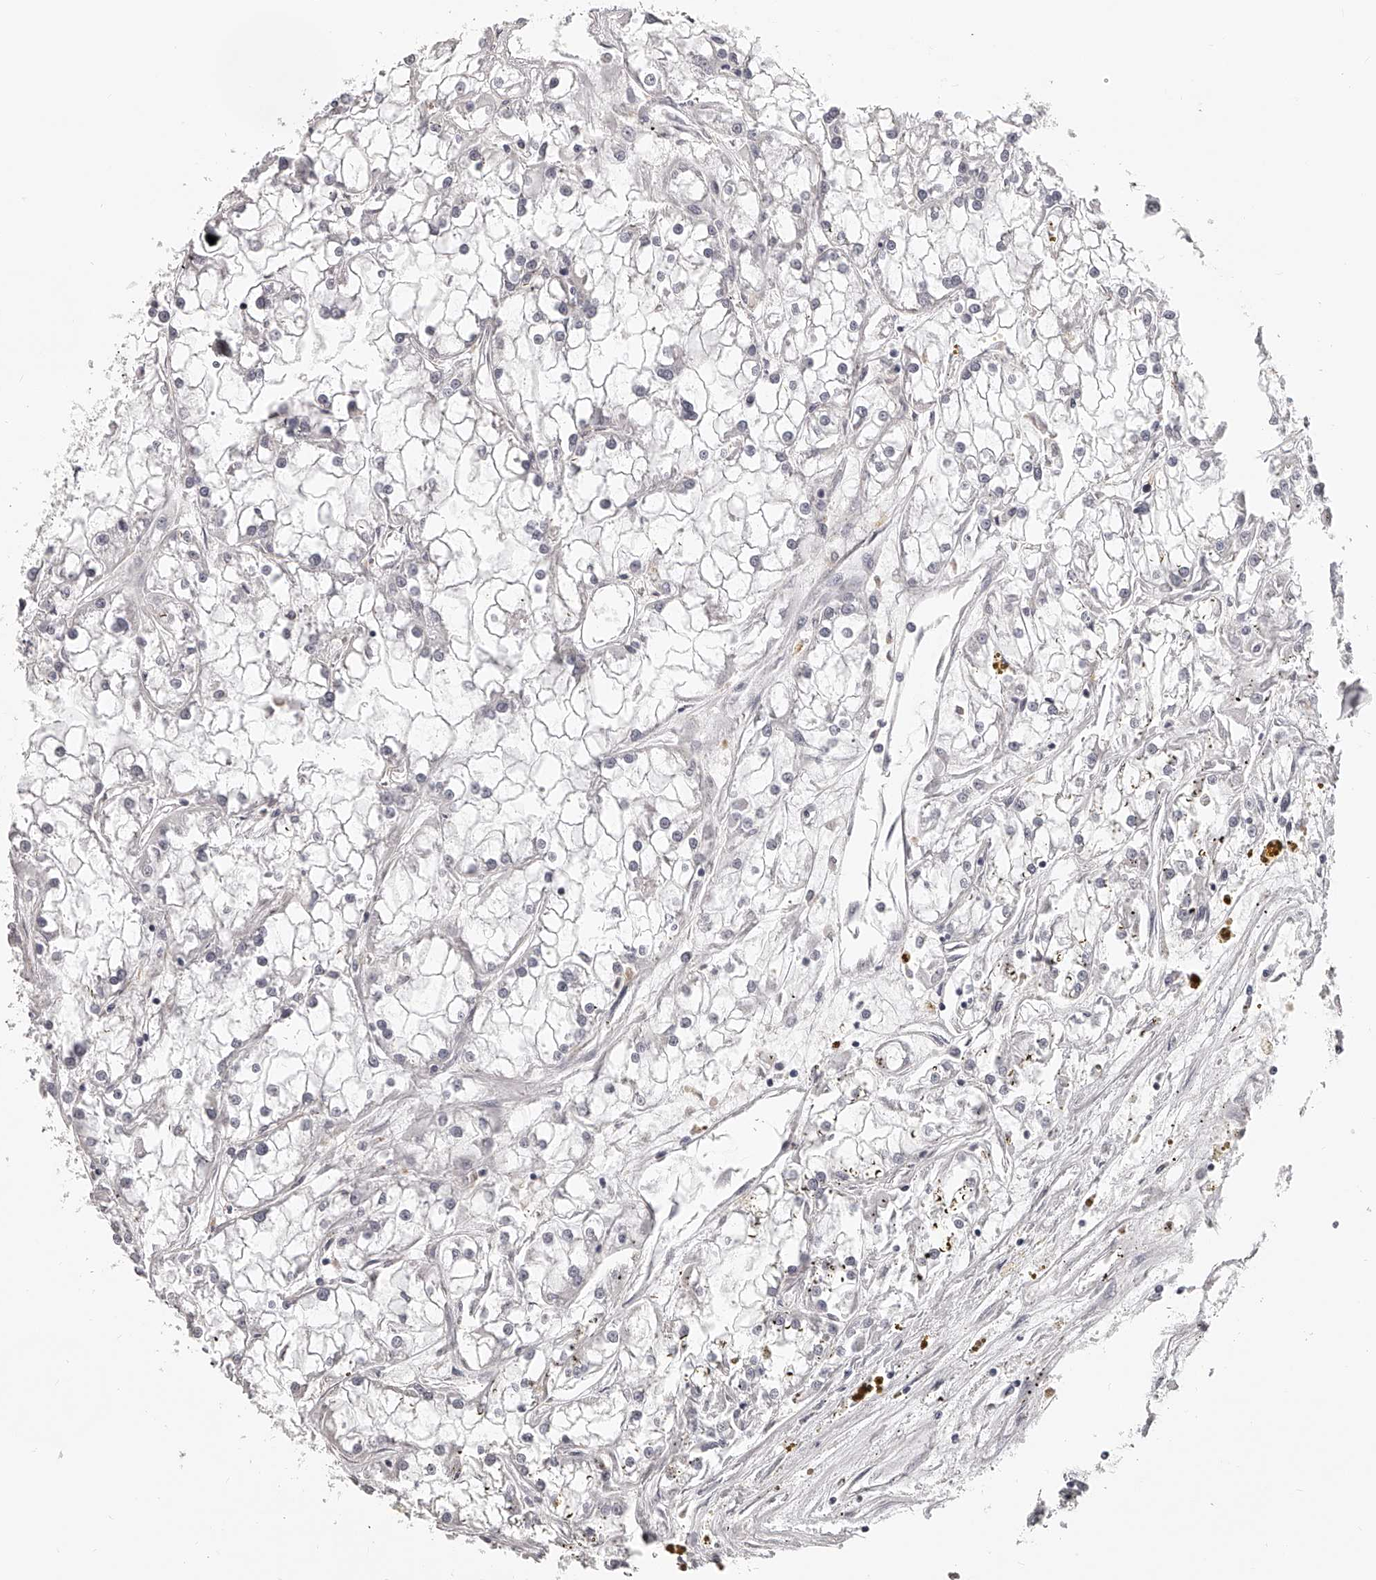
{"staining": {"intensity": "negative", "quantity": "none", "location": "none"}, "tissue": "renal cancer", "cell_type": "Tumor cells", "image_type": "cancer", "snomed": [{"axis": "morphology", "description": "Adenocarcinoma, NOS"}, {"axis": "topography", "description": "Kidney"}], "caption": "Tumor cells are negative for brown protein staining in renal cancer. The staining is performed using DAB brown chromogen with nuclei counter-stained in using hematoxylin.", "gene": "DMRT1", "patient": {"sex": "female", "age": 52}}